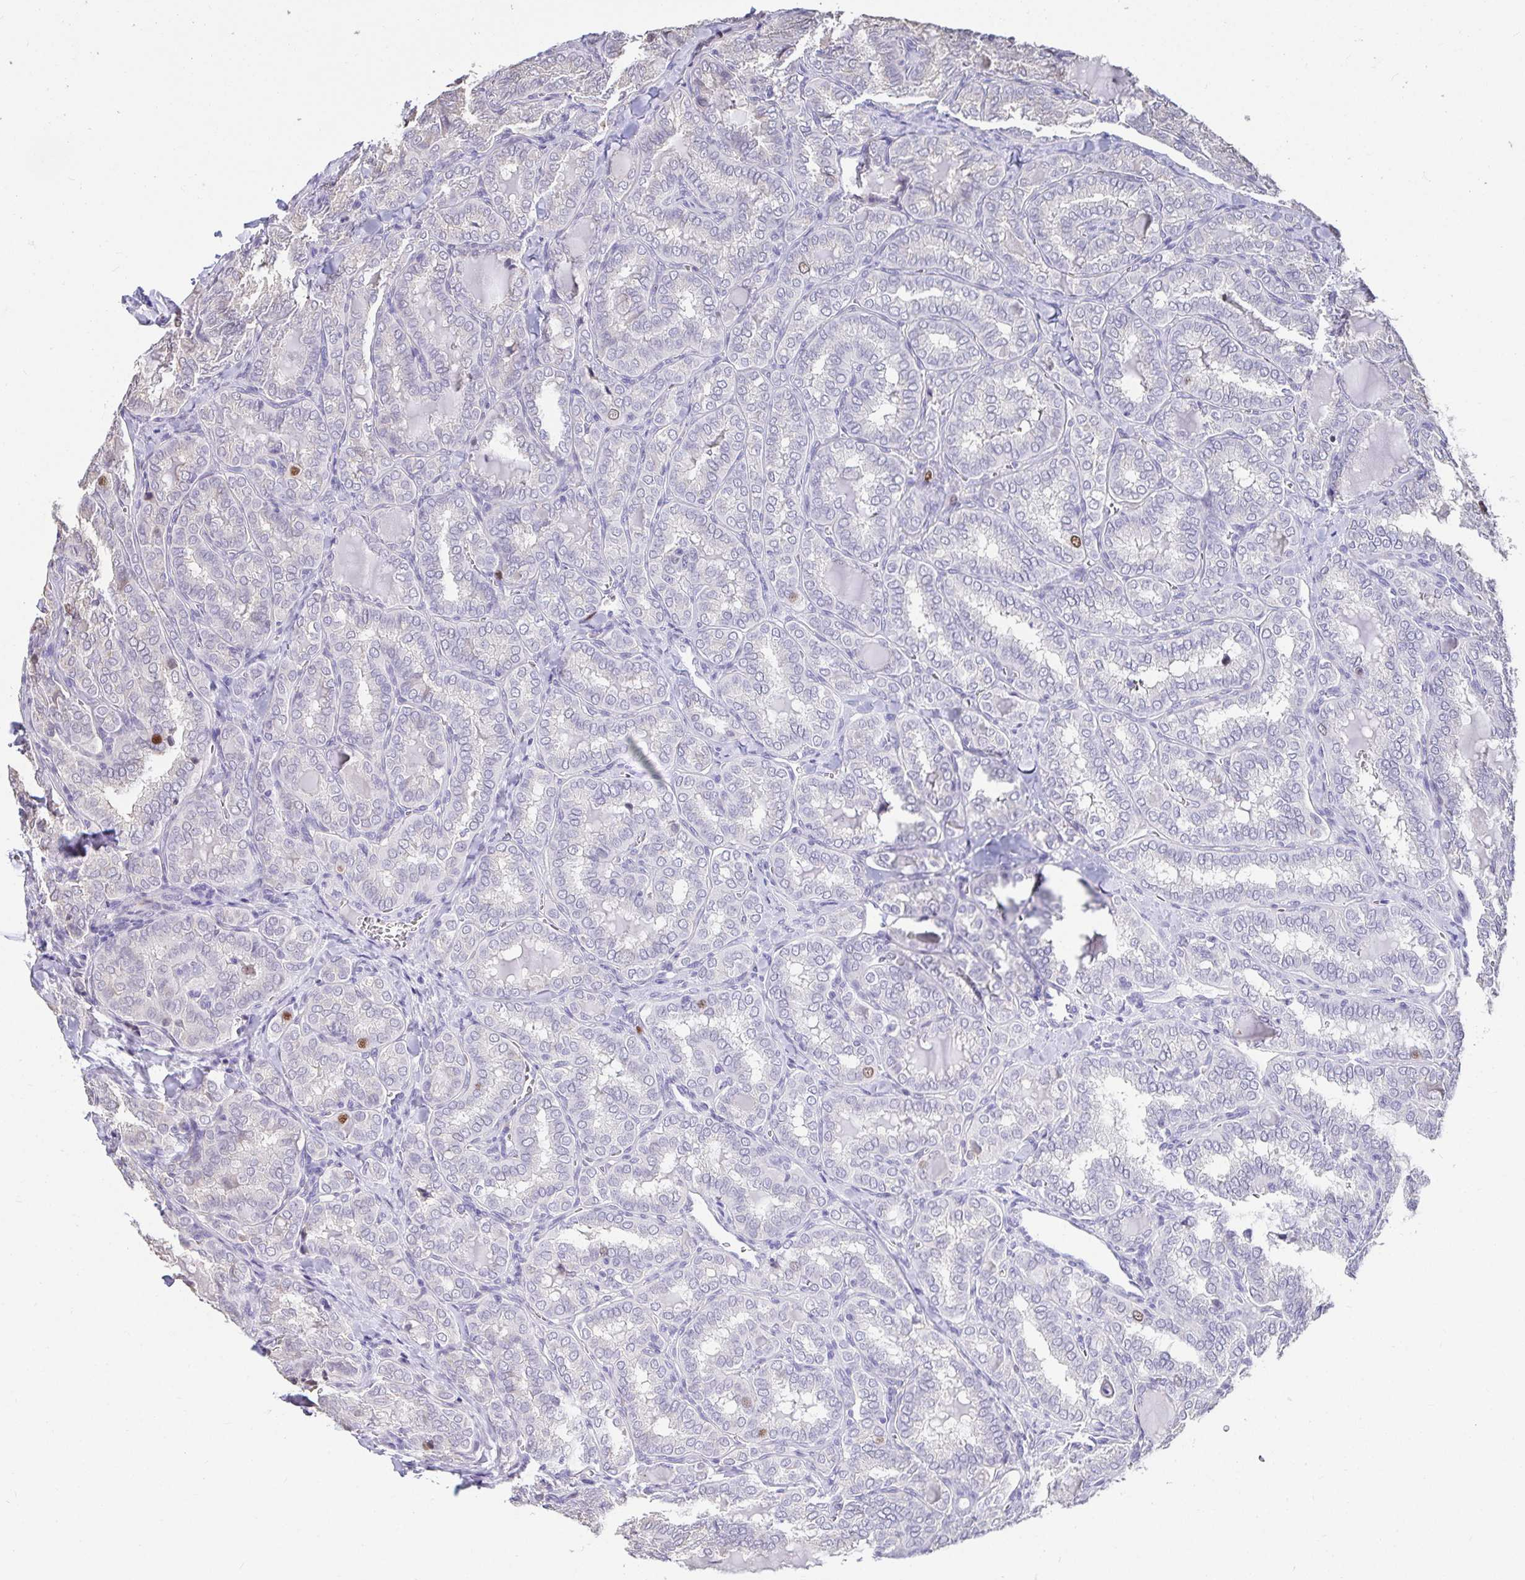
{"staining": {"intensity": "moderate", "quantity": "<25%", "location": "nuclear"}, "tissue": "thyroid cancer", "cell_type": "Tumor cells", "image_type": "cancer", "snomed": [{"axis": "morphology", "description": "Papillary adenocarcinoma, NOS"}, {"axis": "topography", "description": "Thyroid gland"}], "caption": "This is a micrograph of immunohistochemistry staining of thyroid cancer (papillary adenocarcinoma), which shows moderate staining in the nuclear of tumor cells.", "gene": "ANLN", "patient": {"sex": "female", "age": 30}}